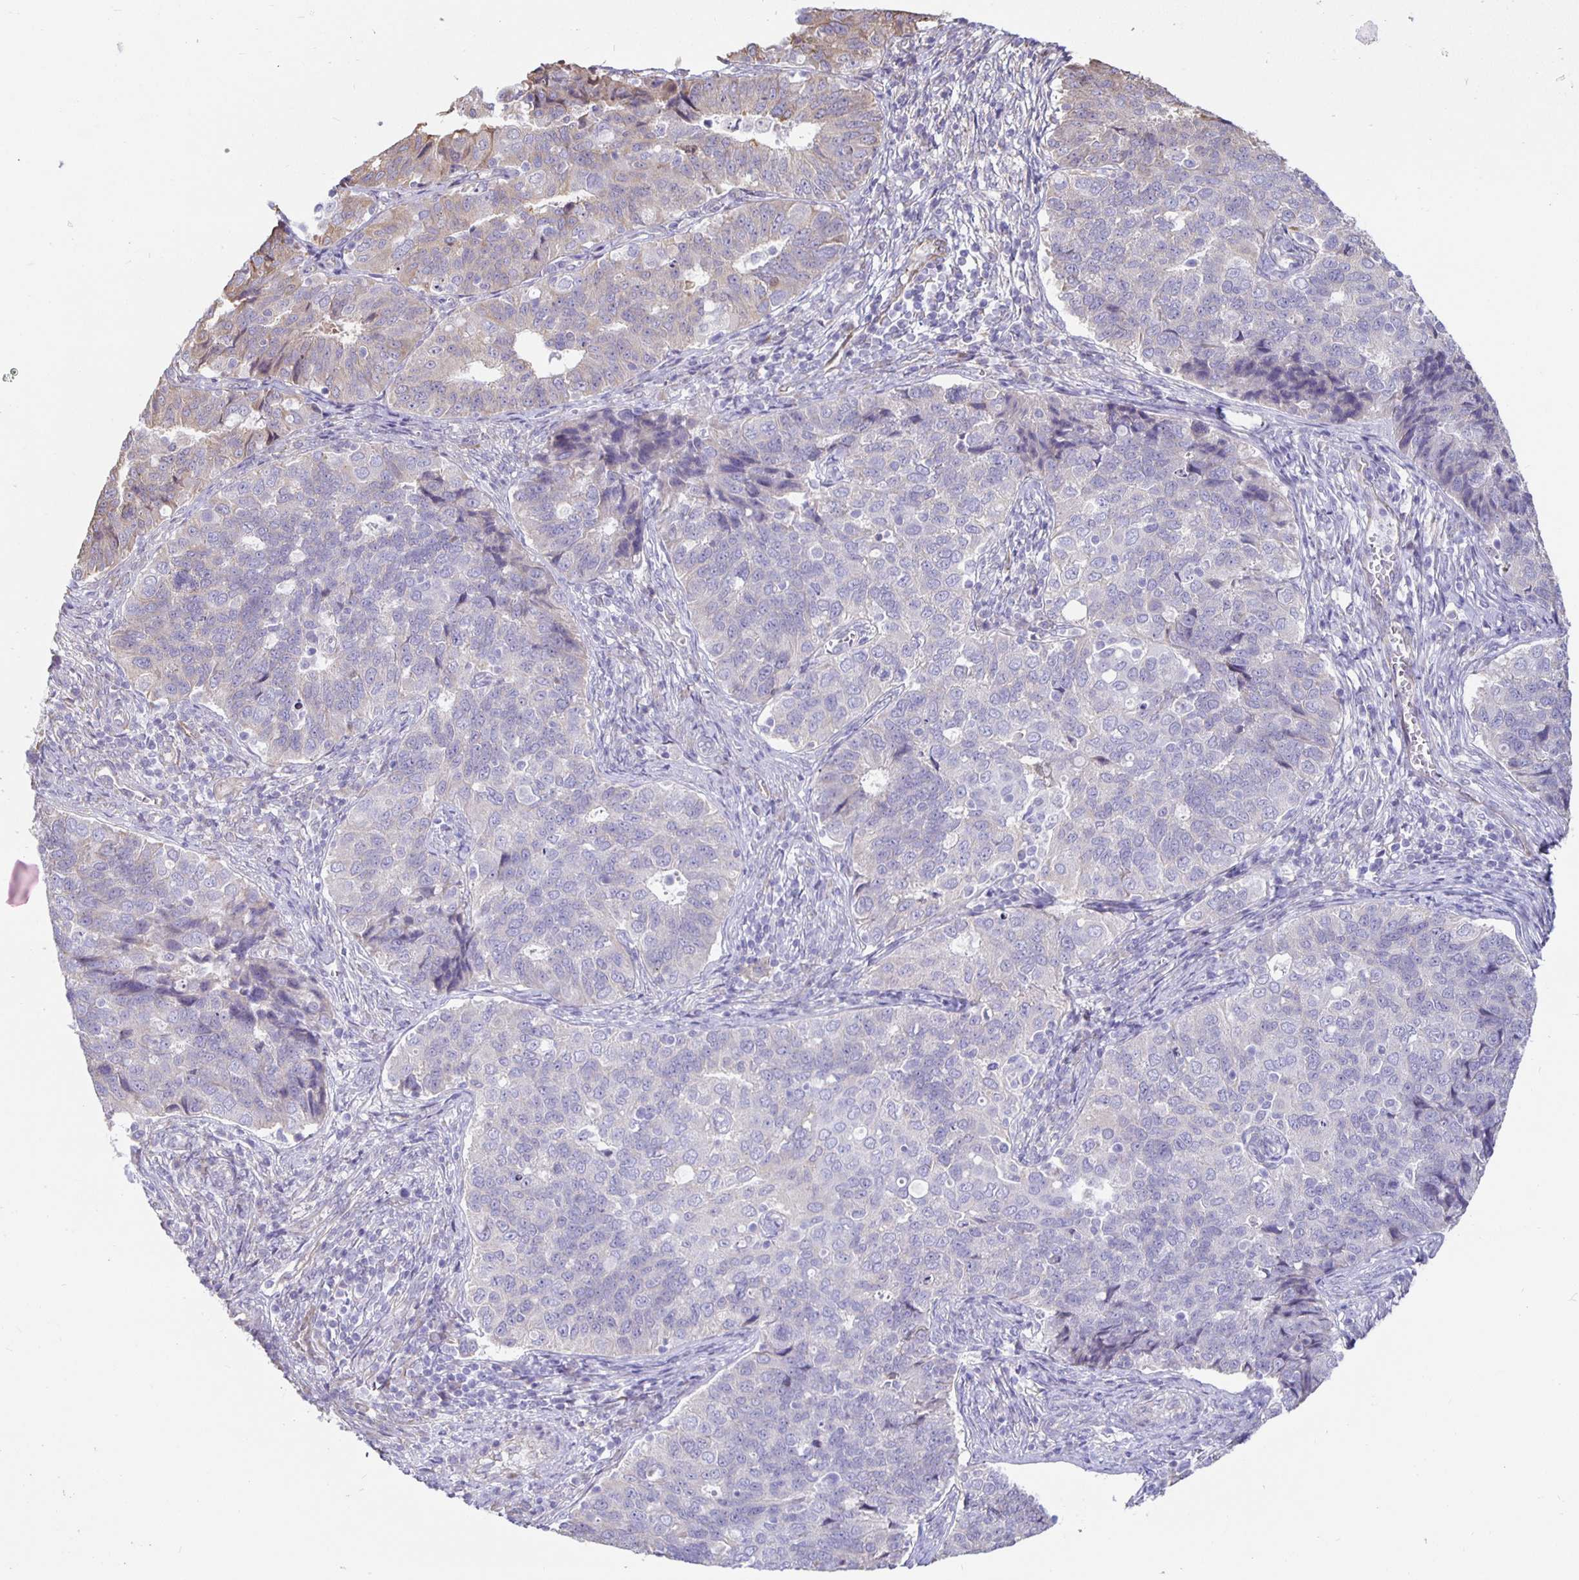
{"staining": {"intensity": "weak", "quantity": "<25%", "location": "cytoplasmic/membranous"}, "tissue": "endometrial cancer", "cell_type": "Tumor cells", "image_type": "cancer", "snomed": [{"axis": "morphology", "description": "Adenocarcinoma, NOS"}, {"axis": "topography", "description": "Endometrium"}], "caption": "Immunohistochemistry of human endometrial cancer exhibits no positivity in tumor cells. (Immunohistochemistry, brightfield microscopy, high magnification).", "gene": "DNAI2", "patient": {"sex": "female", "age": 43}}